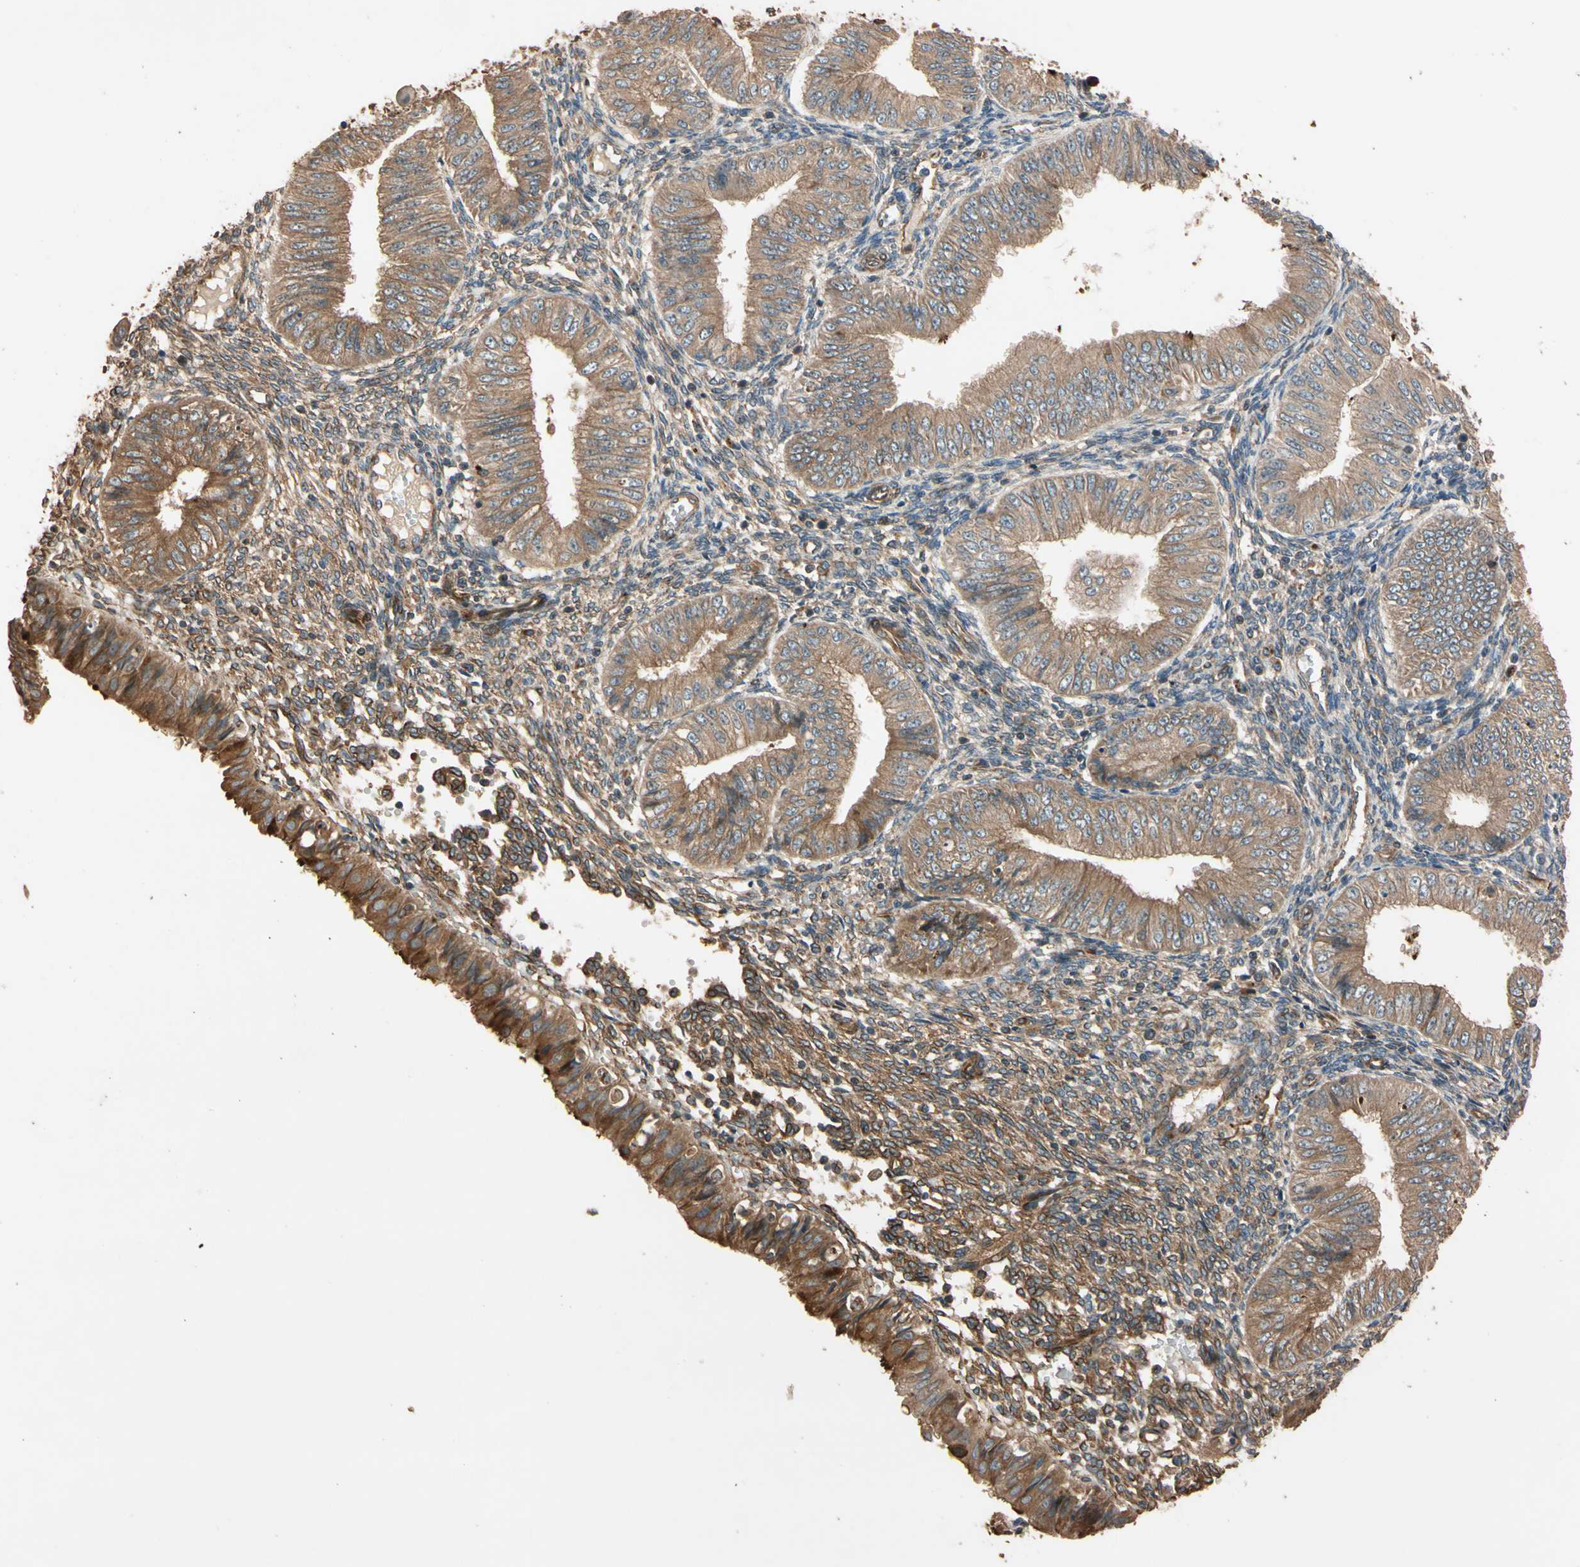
{"staining": {"intensity": "moderate", "quantity": ">75%", "location": "cytoplasmic/membranous"}, "tissue": "endometrial cancer", "cell_type": "Tumor cells", "image_type": "cancer", "snomed": [{"axis": "morphology", "description": "Normal tissue, NOS"}, {"axis": "morphology", "description": "Adenocarcinoma, NOS"}, {"axis": "topography", "description": "Endometrium"}], "caption": "Immunohistochemistry photomicrograph of neoplastic tissue: human endometrial adenocarcinoma stained using immunohistochemistry displays medium levels of moderate protein expression localized specifically in the cytoplasmic/membranous of tumor cells, appearing as a cytoplasmic/membranous brown color.", "gene": "MGRN1", "patient": {"sex": "female", "age": 53}}